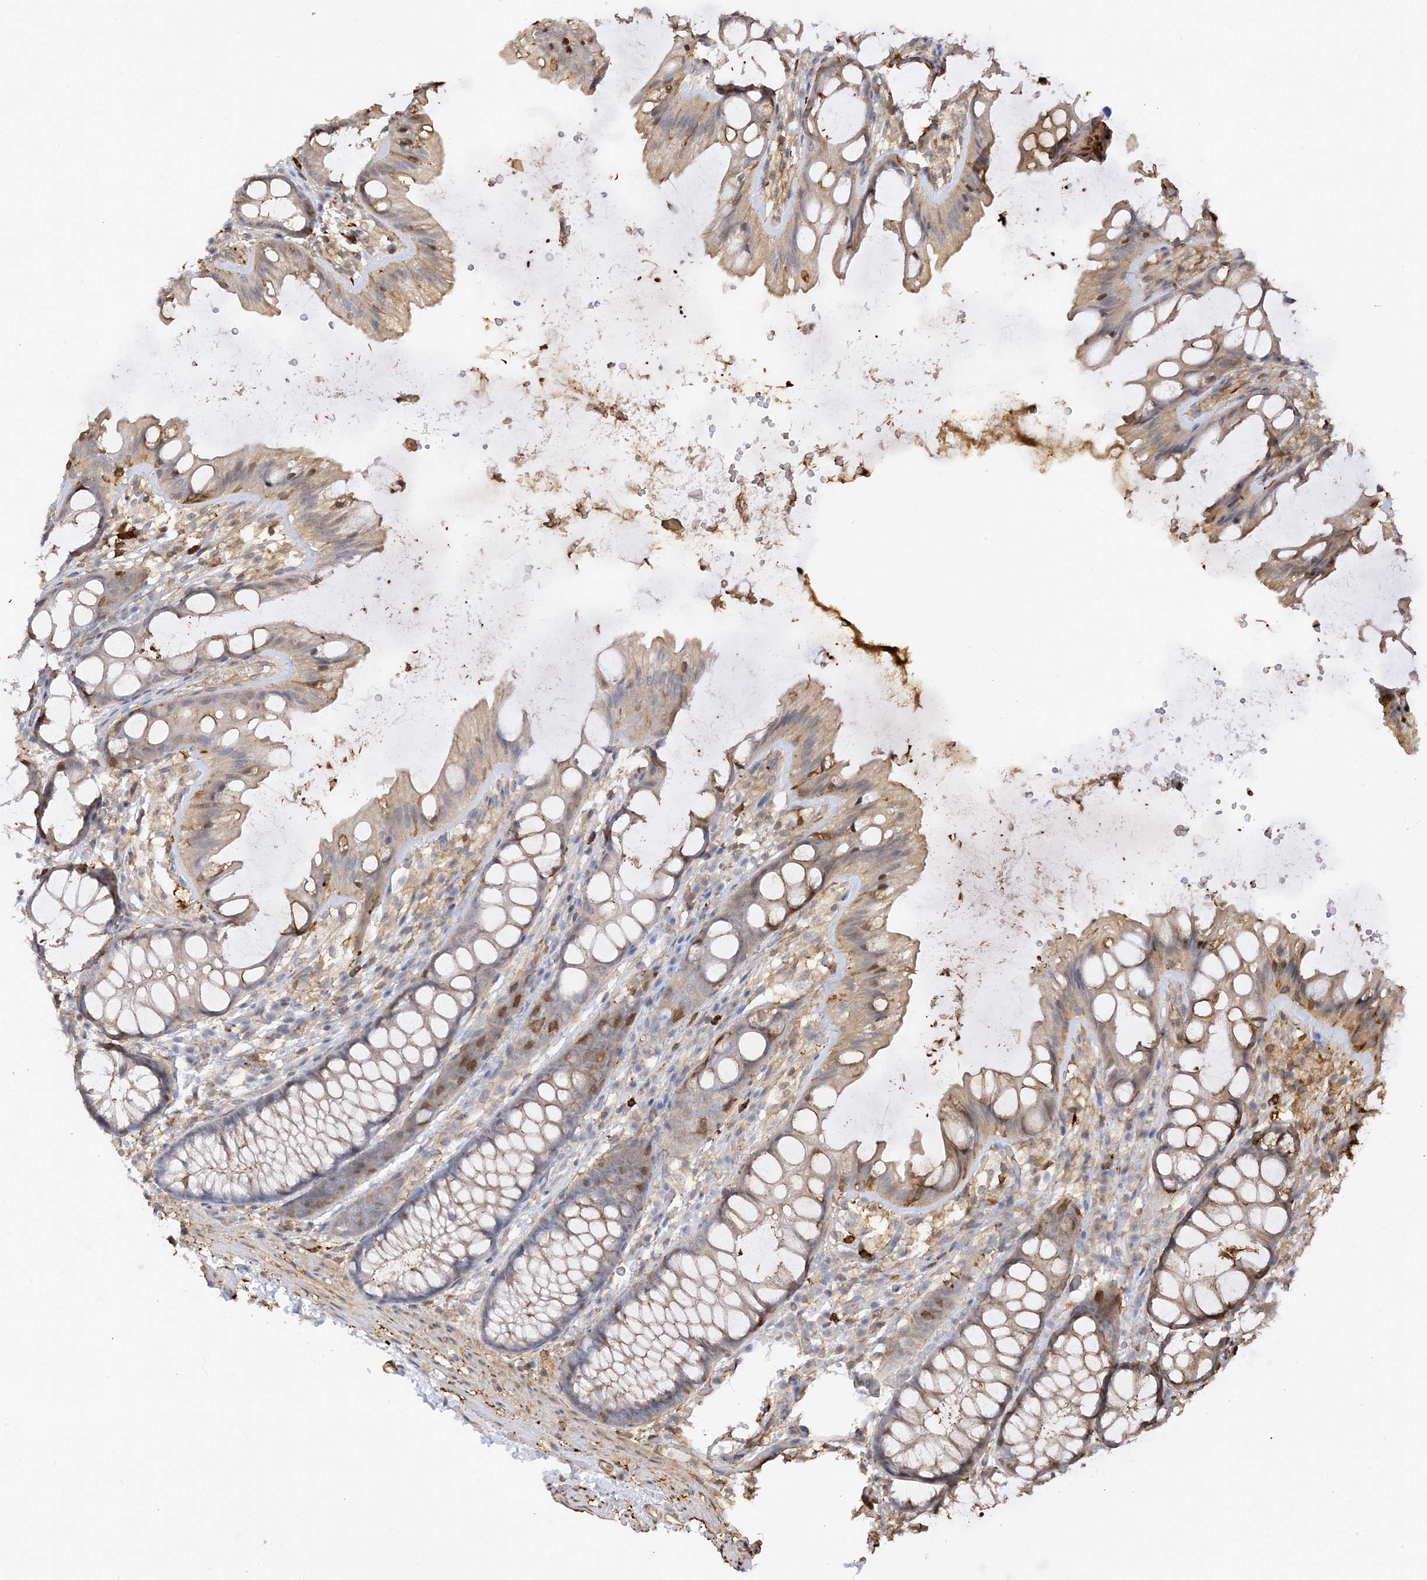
{"staining": {"intensity": "moderate", "quantity": ">75%", "location": "cytoplasmic/membranous"}, "tissue": "colon", "cell_type": "Endothelial cells", "image_type": "normal", "snomed": [{"axis": "morphology", "description": "Normal tissue, NOS"}, {"axis": "topography", "description": "Colon"}], "caption": "Endothelial cells exhibit medium levels of moderate cytoplasmic/membranous positivity in approximately >75% of cells in normal human colon.", "gene": "PHACTR2", "patient": {"sex": "male", "age": 47}}